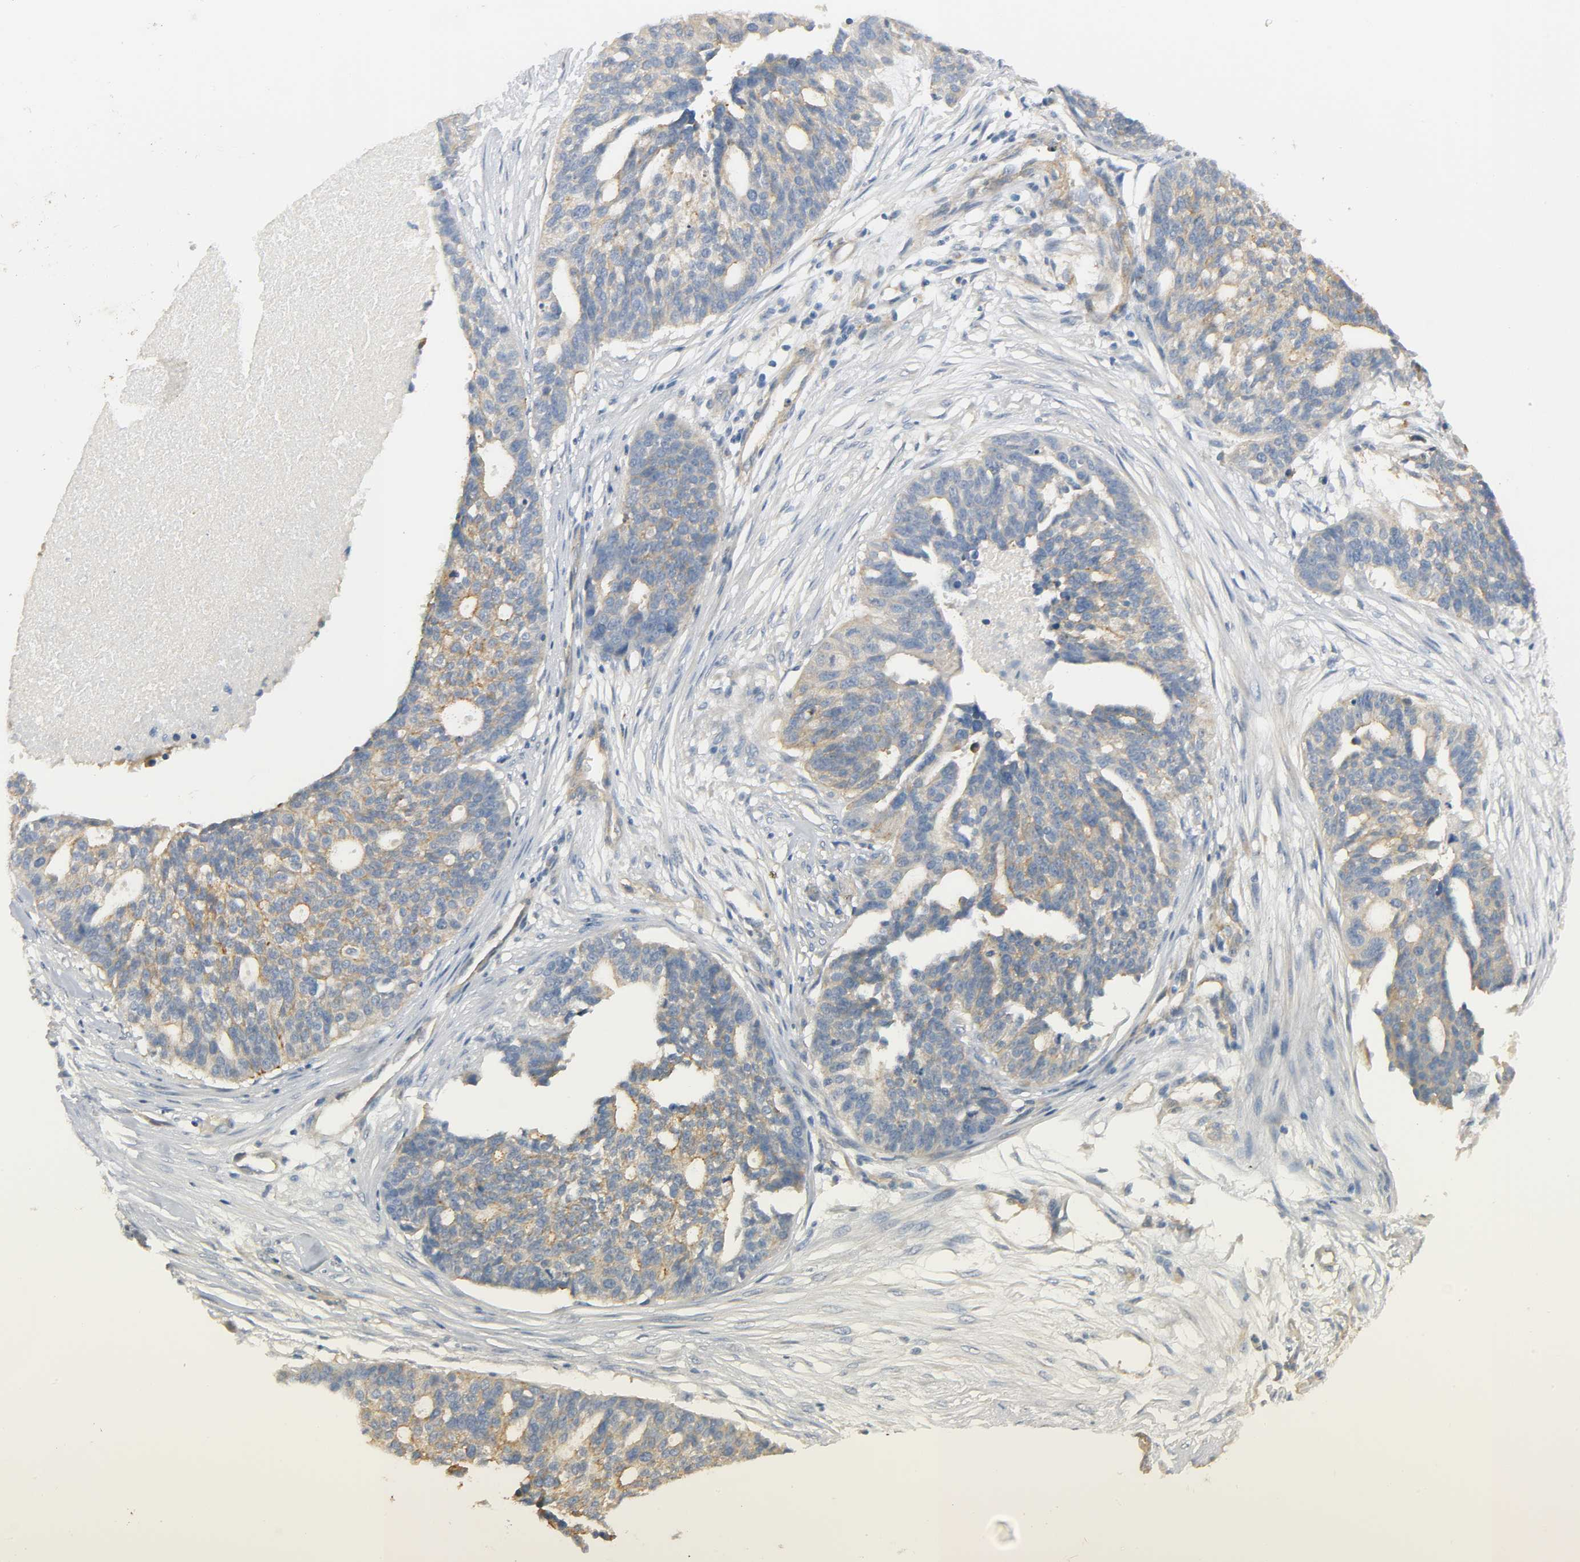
{"staining": {"intensity": "moderate", "quantity": ">75%", "location": "cytoplasmic/membranous"}, "tissue": "ovarian cancer", "cell_type": "Tumor cells", "image_type": "cancer", "snomed": [{"axis": "morphology", "description": "Cystadenocarcinoma, serous, NOS"}, {"axis": "topography", "description": "Ovary"}], "caption": "Serous cystadenocarcinoma (ovarian) stained for a protein (brown) demonstrates moderate cytoplasmic/membranous positive staining in approximately >75% of tumor cells.", "gene": "ARPC1A", "patient": {"sex": "female", "age": 59}}